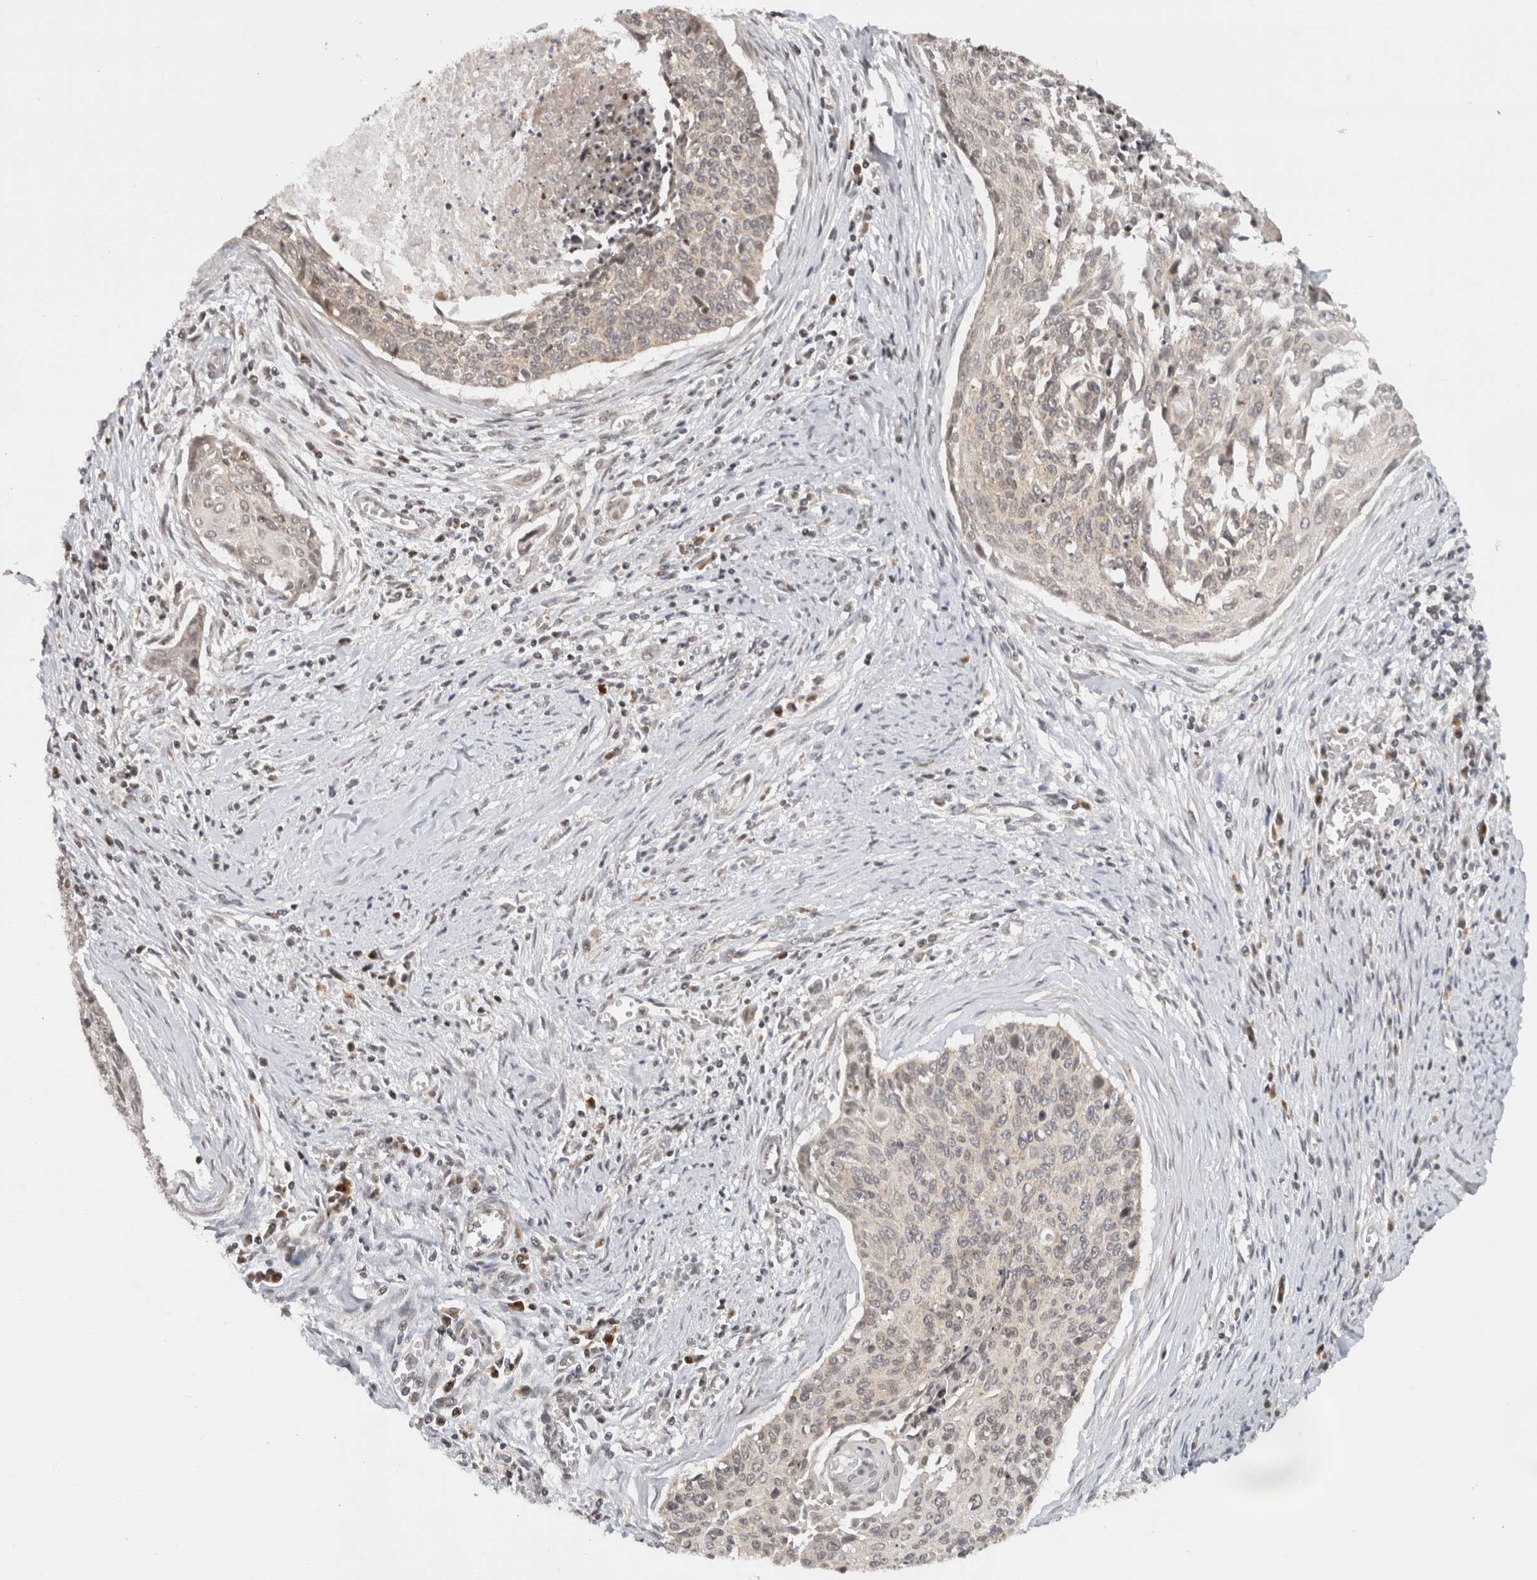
{"staining": {"intensity": "weak", "quantity": "<25%", "location": "cytoplasmic/membranous"}, "tissue": "cervical cancer", "cell_type": "Tumor cells", "image_type": "cancer", "snomed": [{"axis": "morphology", "description": "Squamous cell carcinoma, NOS"}, {"axis": "topography", "description": "Cervix"}], "caption": "This is an immunohistochemistry (IHC) photomicrograph of human cervical squamous cell carcinoma. There is no expression in tumor cells.", "gene": "CMC2", "patient": {"sex": "female", "age": 55}}